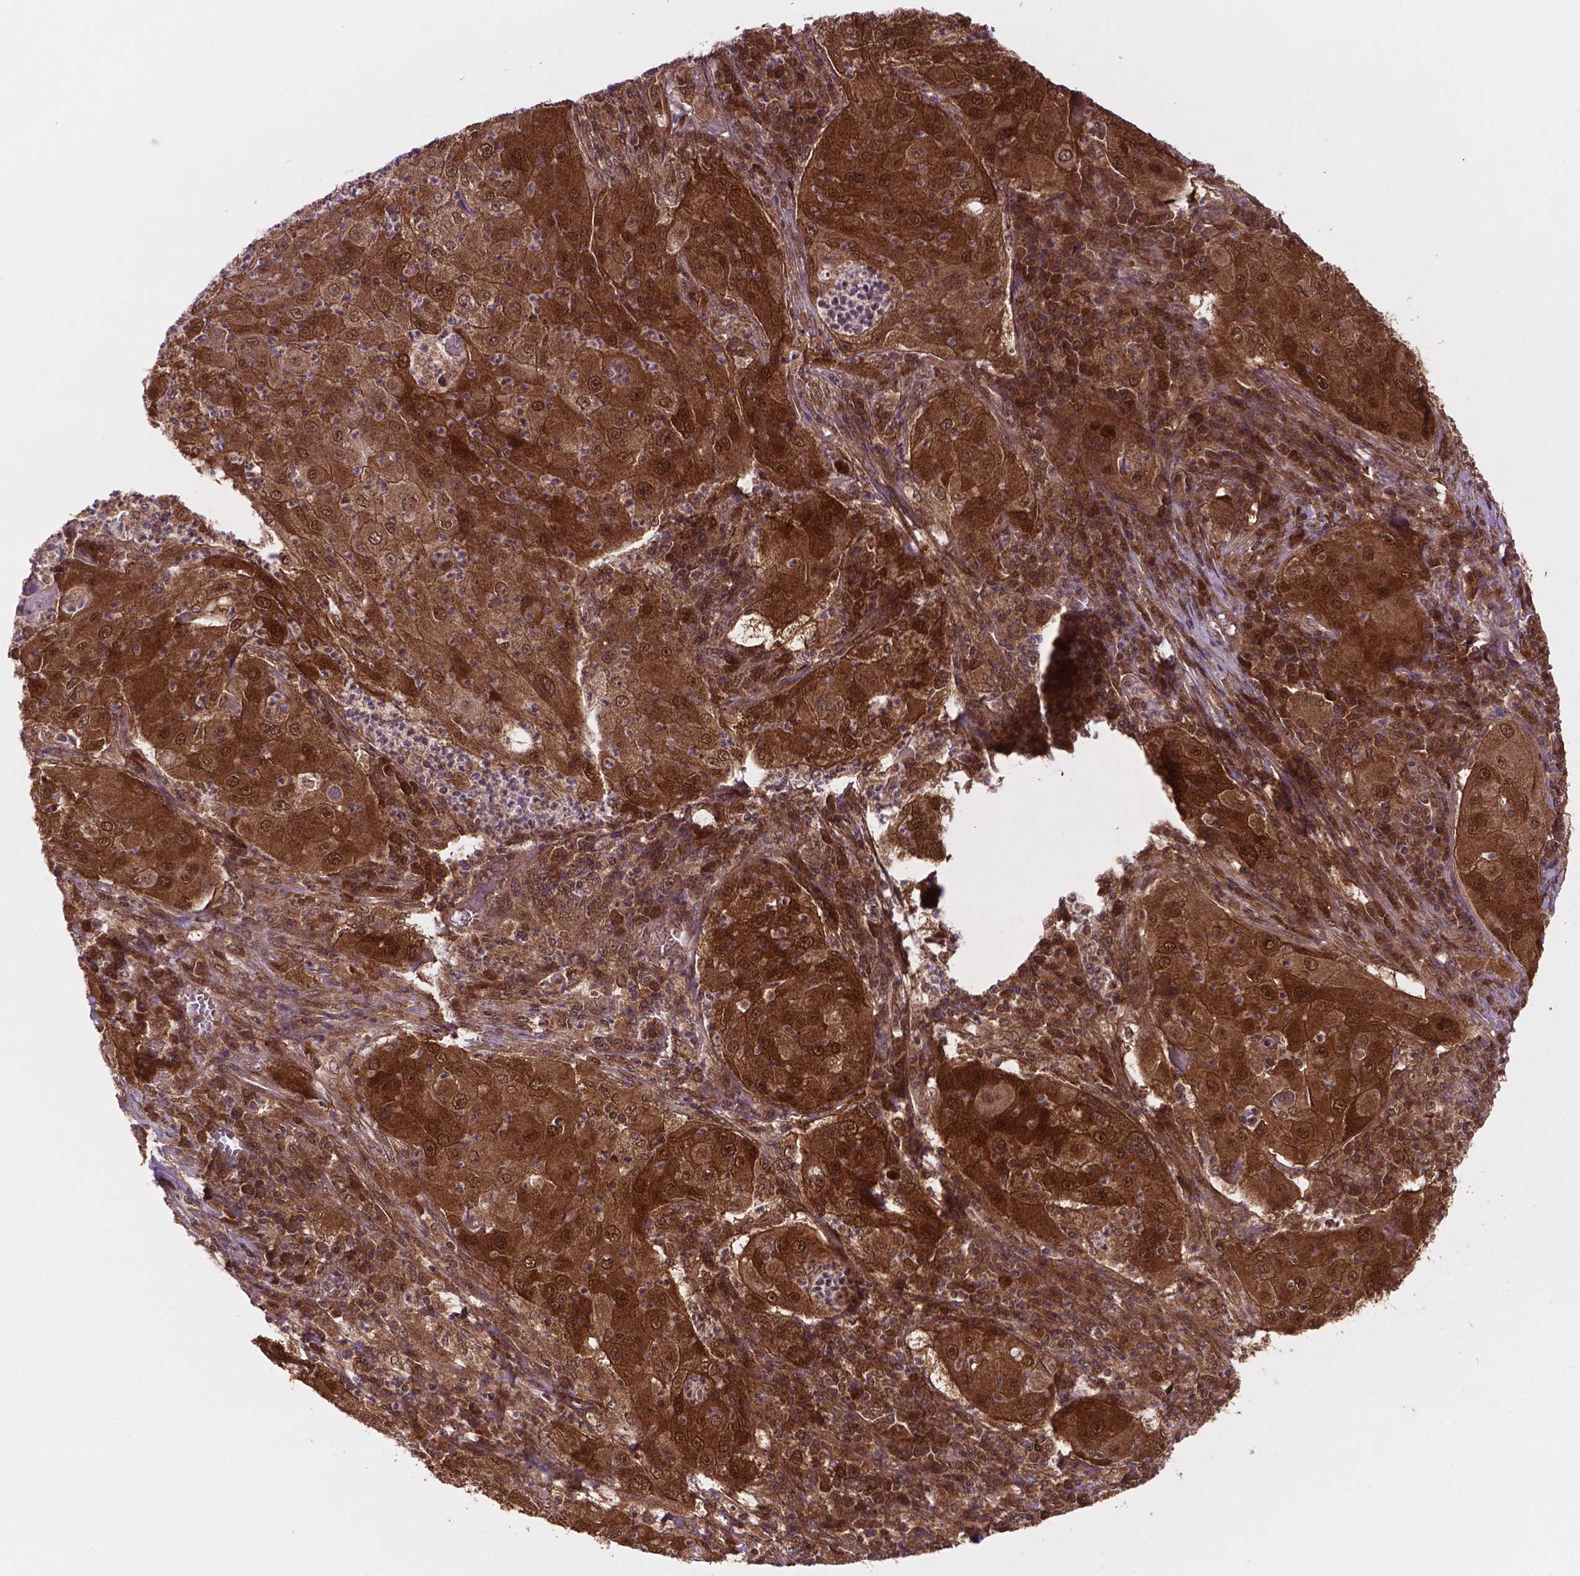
{"staining": {"intensity": "strong", "quantity": ">75%", "location": "cytoplasmic/membranous,nuclear"}, "tissue": "lung cancer", "cell_type": "Tumor cells", "image_type": "cancer", "snomed": [{"axis": "morphology", "description": "Squamous cell carcinoma, NOS"}, {"axis": "topography", "description": "Lung"}], "caption": "This photomicrograph displays lung squamous cell carcinoma stained with immunohistochemistry to label a protein in brown. The cytoplasmic/membranous and nuclear of tumor cells show strong positivity for the protein. Nuclei are counter-stained blue.", "gene": "UBE2L6", "patient": {"sex": "female", "age": 59}}